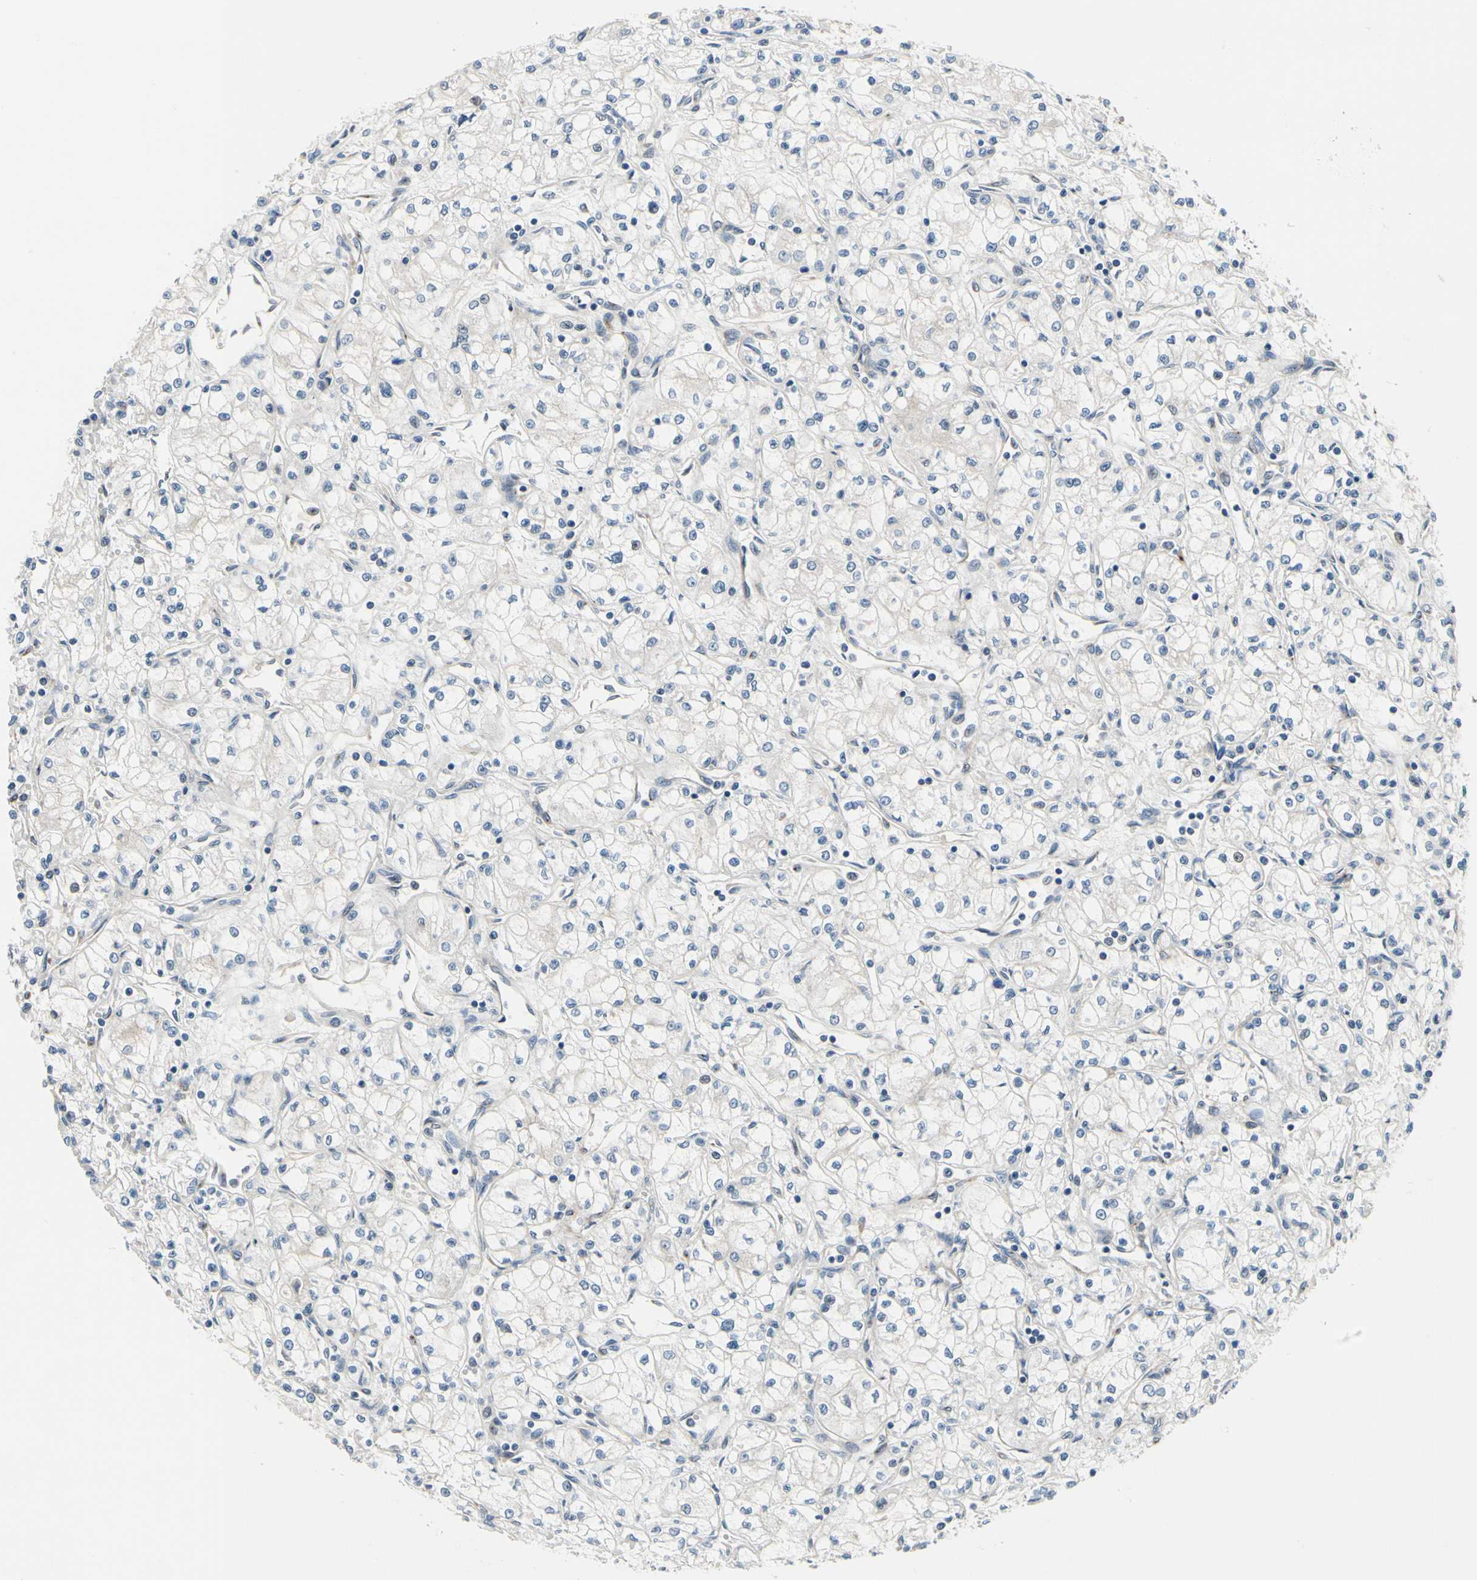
{"staining": {"intensity": "negative", "quantity": "none", "location": "none"}, "tissue": "renal cancer", "cell_type": "Tumor cells", "image_type": "cancer", "snomed": [{"axis": "morphology", "description": "Normal tissue, NOS"}, {"axis": "morphology", "description": "Adenocarcinoma, NOS"}, {"axis": "topography", "description": "Kidney"}], "caption": "IHC of human renal cancer (adenocarcinoma) demonstrates no positivity in tumor cells.", "gene": "PRKAR2B", "patient": {"sex": "male", "age": 59}}